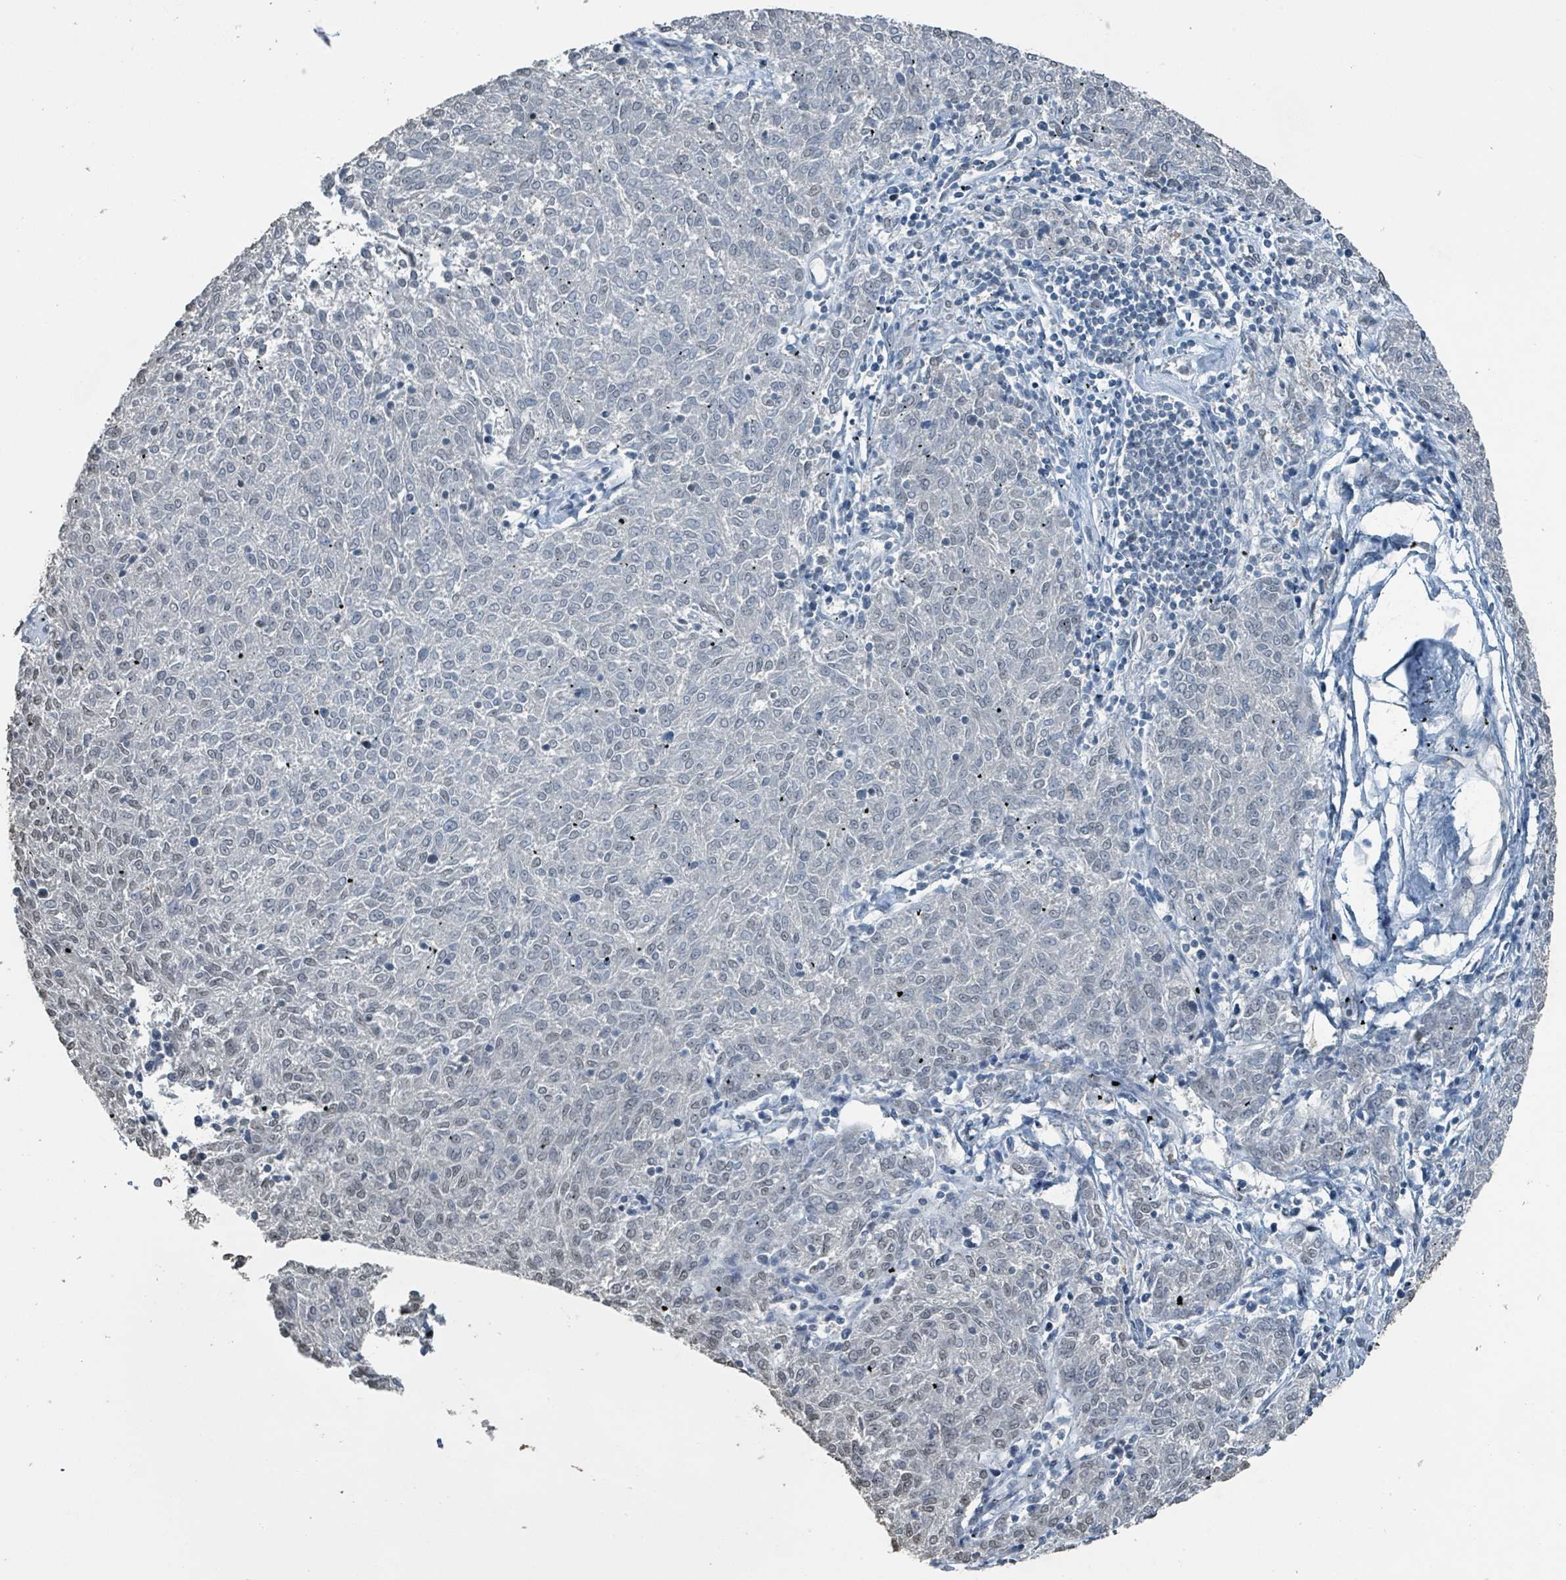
{"staining": {"intensity": "weak", "quantity": "<25%", "location": "nuclear"}, "tissue": "melanoma", "cell_type": "Tumor cells", "image_type": "cancer", "snomed": [{"axis": "morphology", "description": "Malignant melanoma, NOS"}, {"axis": "topography", "description": "Skin"}], "caption": "The IHC image has no significant expression in tumor cells of malignant melanoma tissue. (Stains: DAB immunohistochemistry (IHC) with hematoxylin counter stain, Microscopy: brightfield microscopy at high magnification).", "gene": "PHIP", "patient": {"sex": "female", "age": 72}}